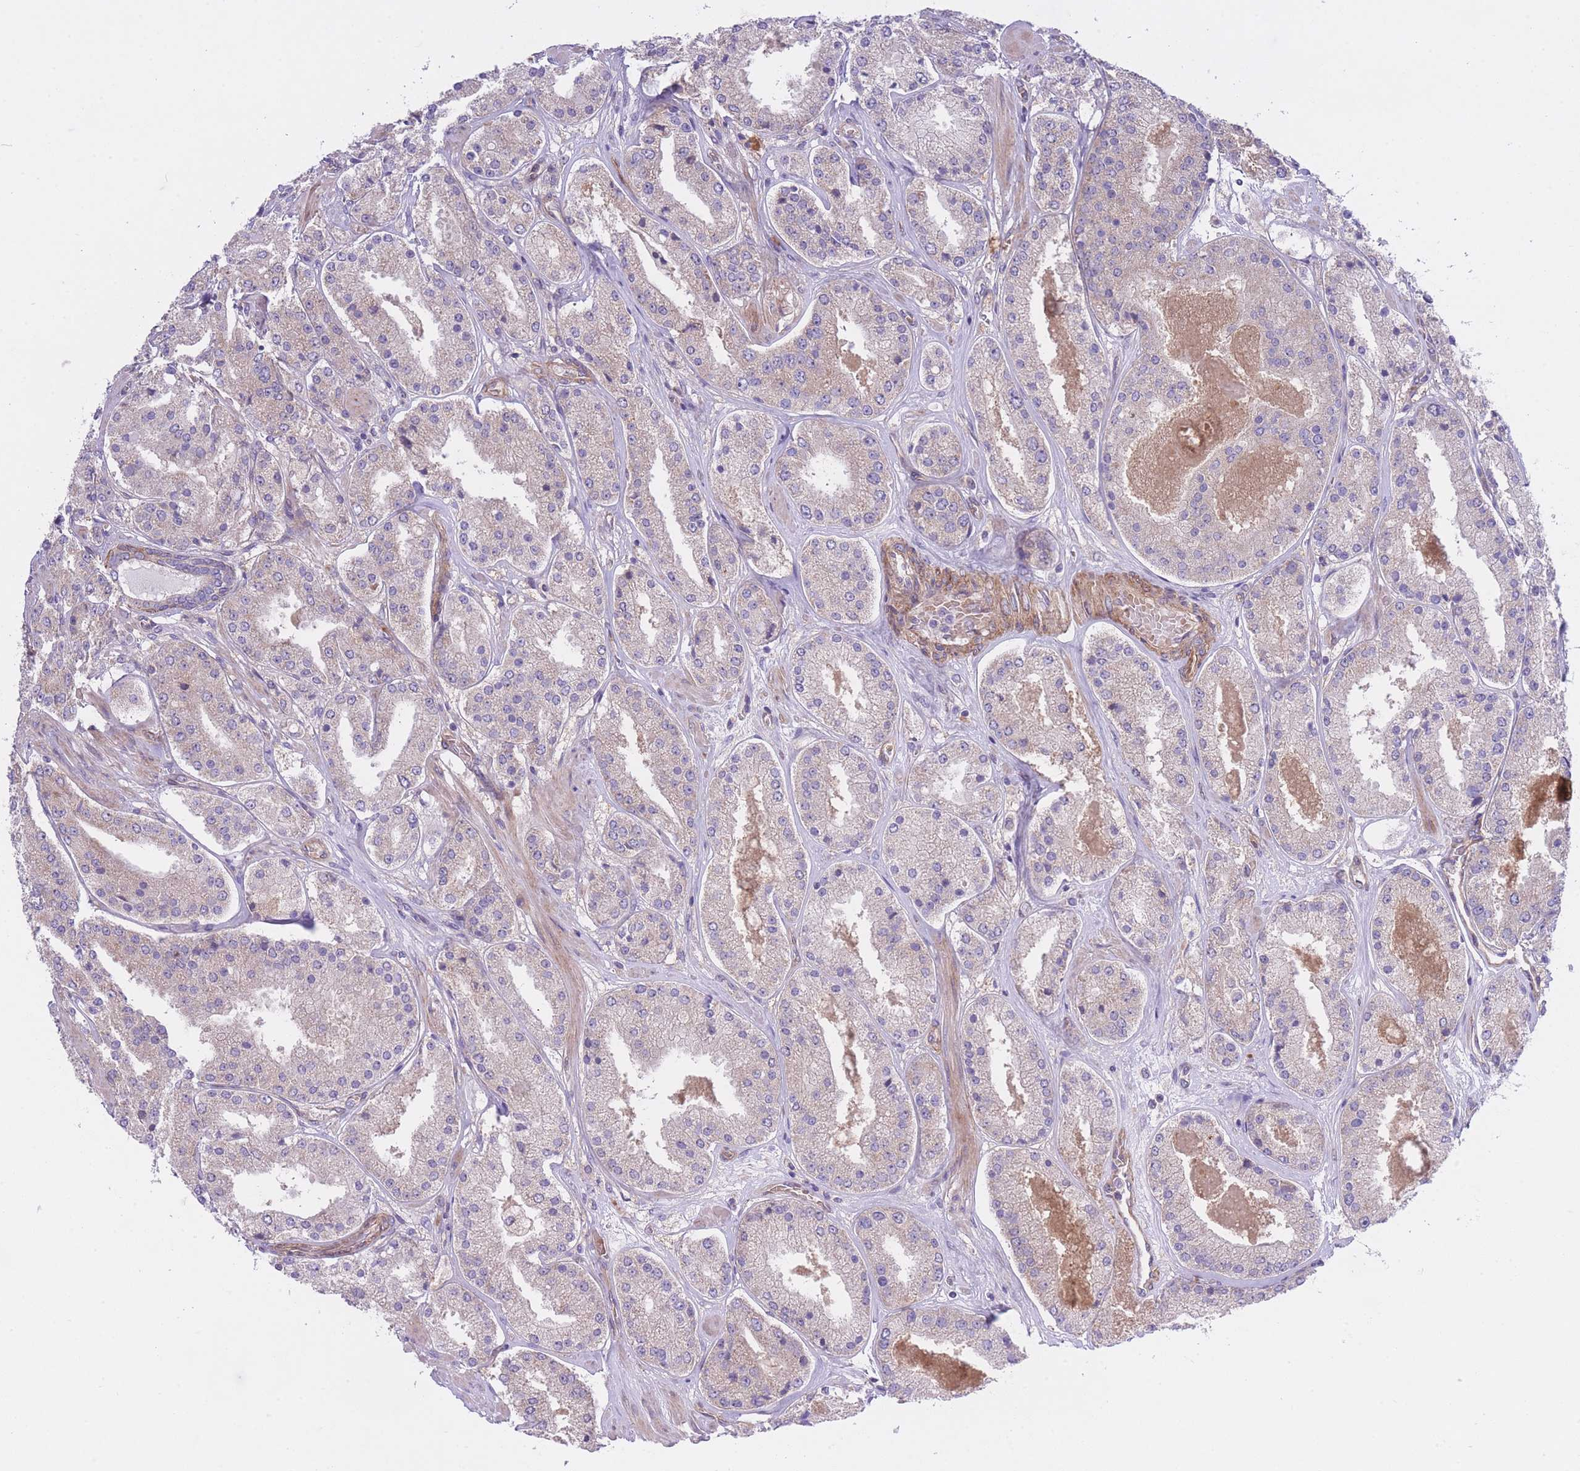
{"staining": {"intensity": "weak", "quantity": "25%-75%", "location": "cytoplasmic/membranous"}, "tissue": "prostate cancer", "cell_type": "Tumor cells", "image_type": "cancer", "snomed": [{"axis": "morphology", "description": "Adenocarcinoma, High grade"}, {"axis": "topography", "description": "Prostate"}], "caption": "Weak cytoplasmic/membranous staining for a protein is present in approximately 25%-75% of tumor cells of prostate cancer (high-grade adenocarcinoma) using immunohistochemistry (IHC).", "gene": "CHAC1", "patient": {"sex": "male", "age": 63}}